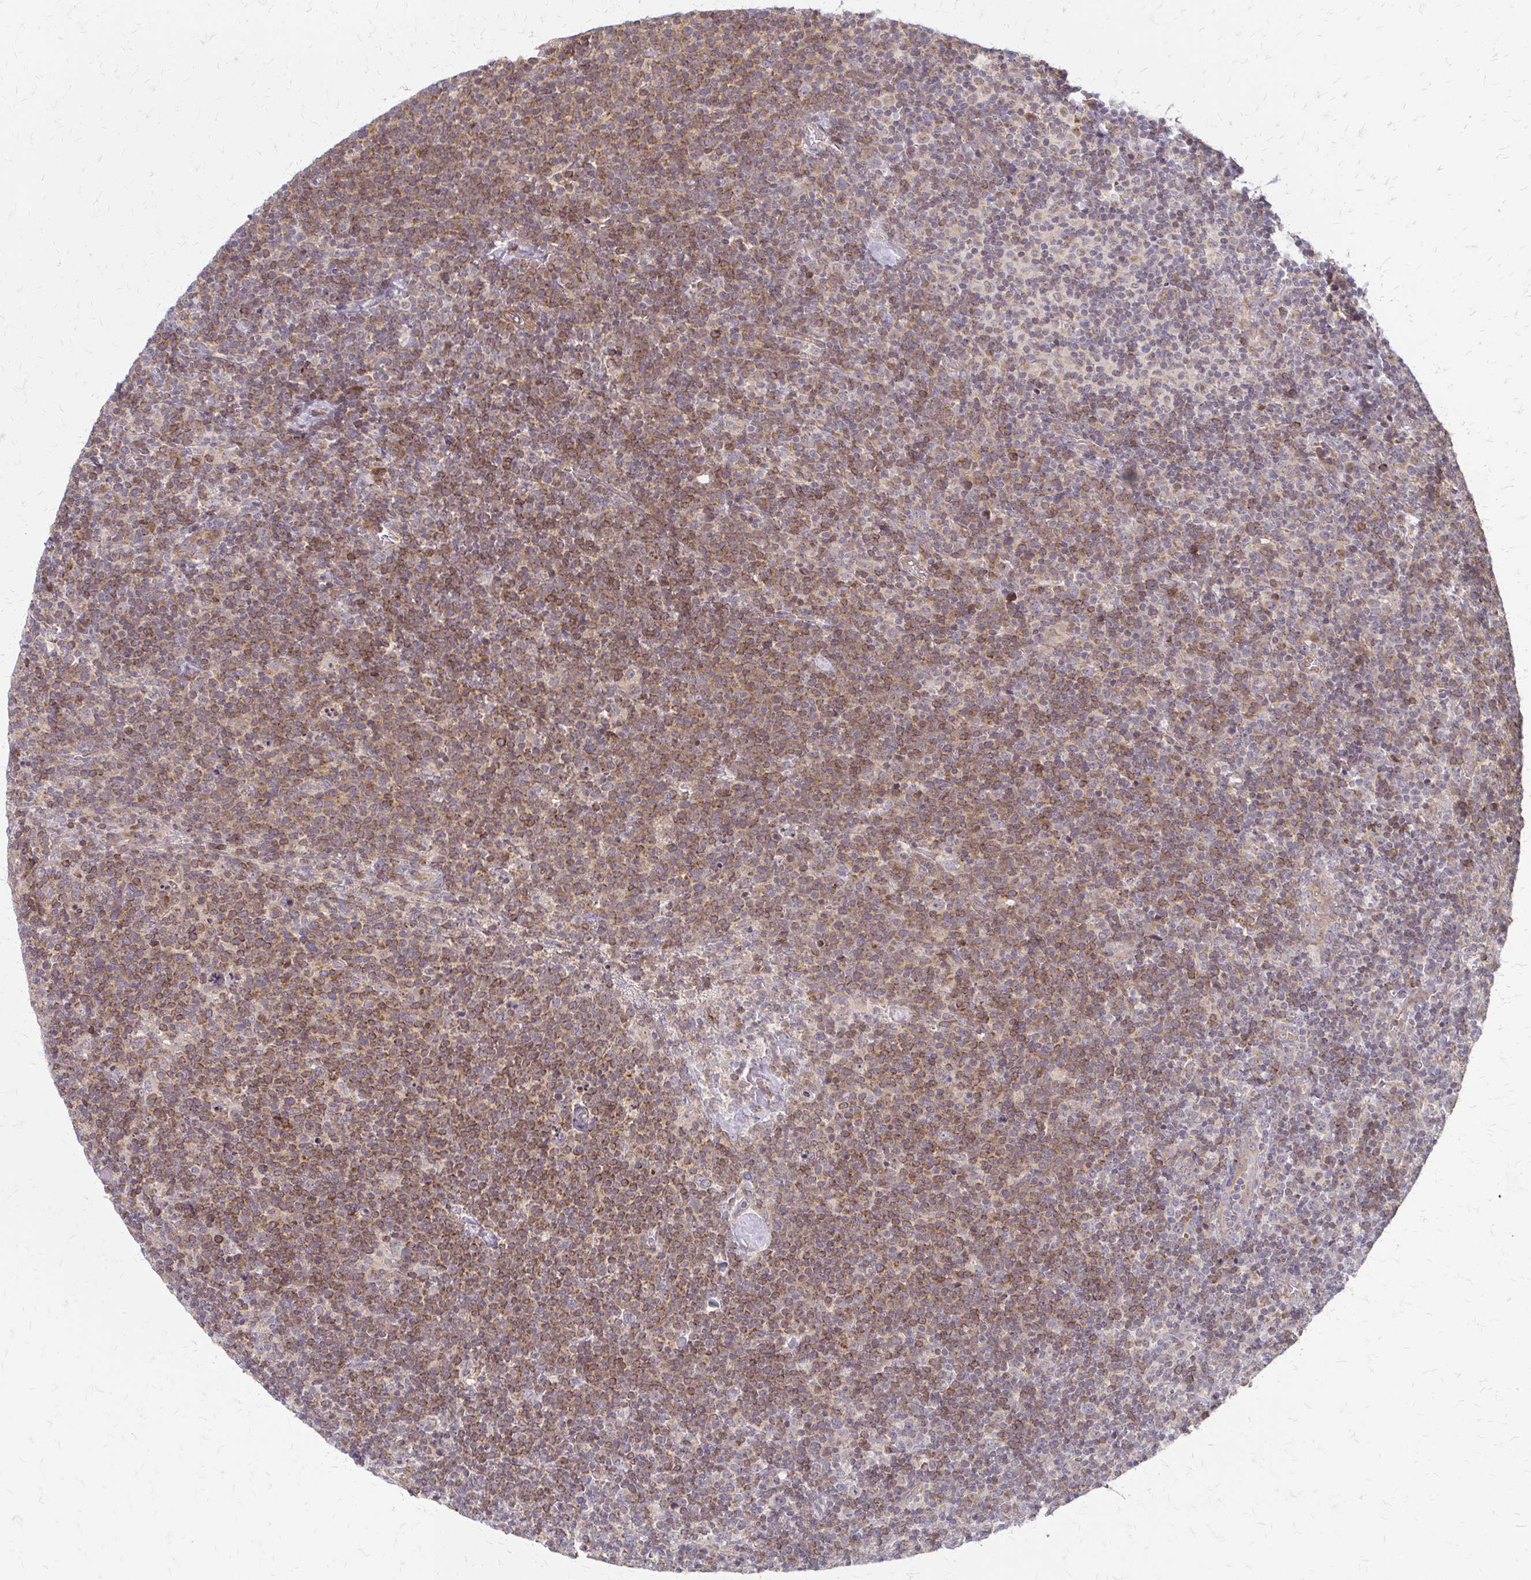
{"staining": {"intensity": "moderate", "quantity": ">75%", "location": "cytoplasmic/membranous"}, "tissue": "lymphoma", "cell_type": "Tumor cells", "image_type": "cancer", "snomed": [{"axis": "morphology", "description": "Malignant lymphoma, non-Hodgkin's type, High grade"}, {"axis": "topography", "description": "Lymph node"}], "caption": "The image shows a brown stain indicating the presence of a protein in the cytoplasmic/membranous of tumor cells in lymphoma. The protein is stained brown, and the nuclei are stained in blue (DAB IHC with brightfield microscopy, high magnification).", "gene": "ZNF383", "patient": {"sex": "male", "age": 61}}